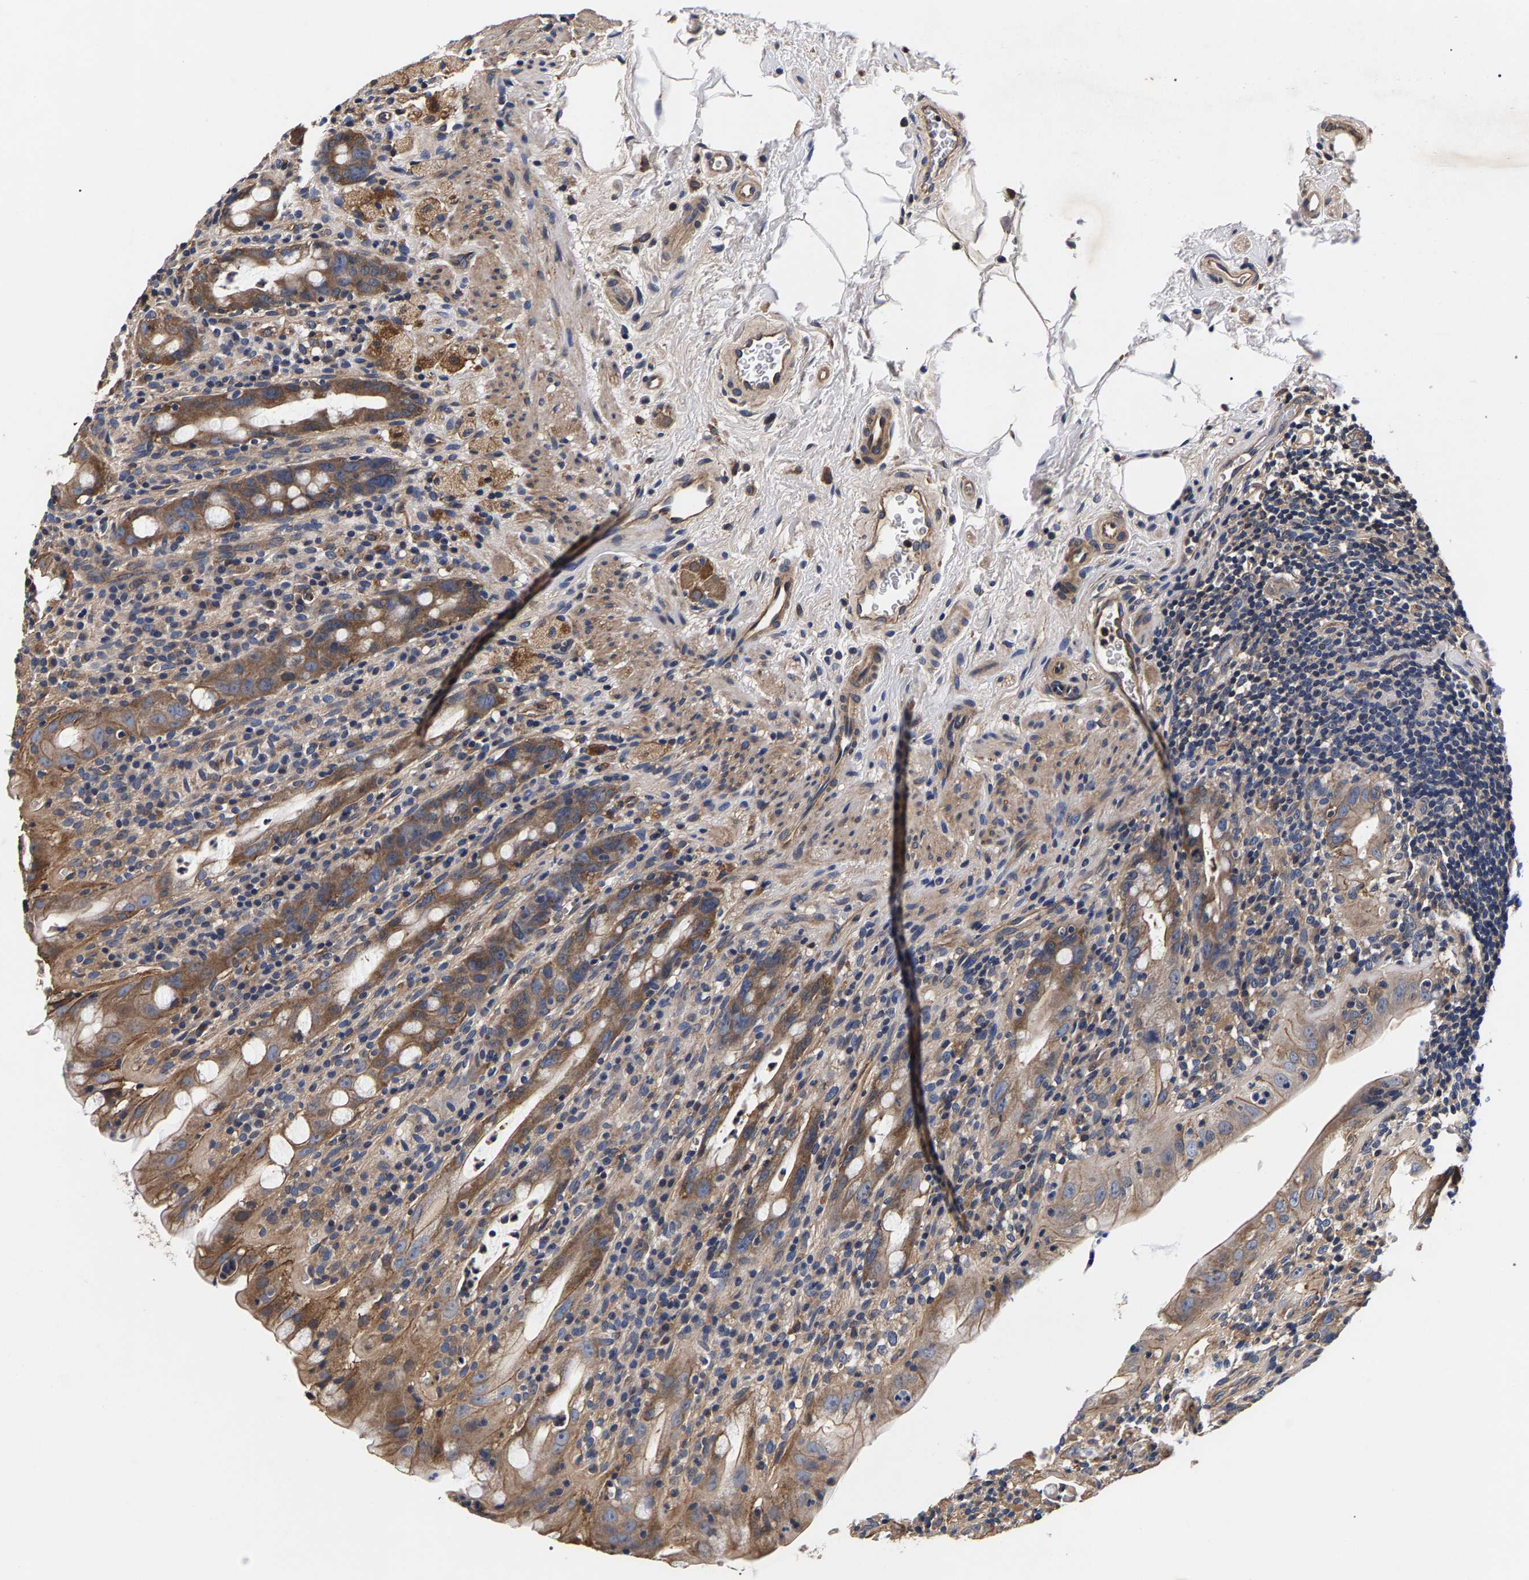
{"staining": {"intensity": "moderate", "quantity": ">75%", "location": "cytoplasmic/membranous"}, "tissue": "rectum", "cell_type": "Glandular cells", "image_type": "normal", "snomed": [{"axis": "morphology", "description": "Normal tissue, NOS"}, {"axis": "topography", "description": "Rectum"}], "caption": "IHC (DAB (3,3'-diaminobenzidine)) staining of unremarkable human rectum reveals moderate cytoplasmic/membranous protein expression in about >75% of glandular cells.", "gene": "MARCHF7", "patient": {"sex": "male", "age": 44}}